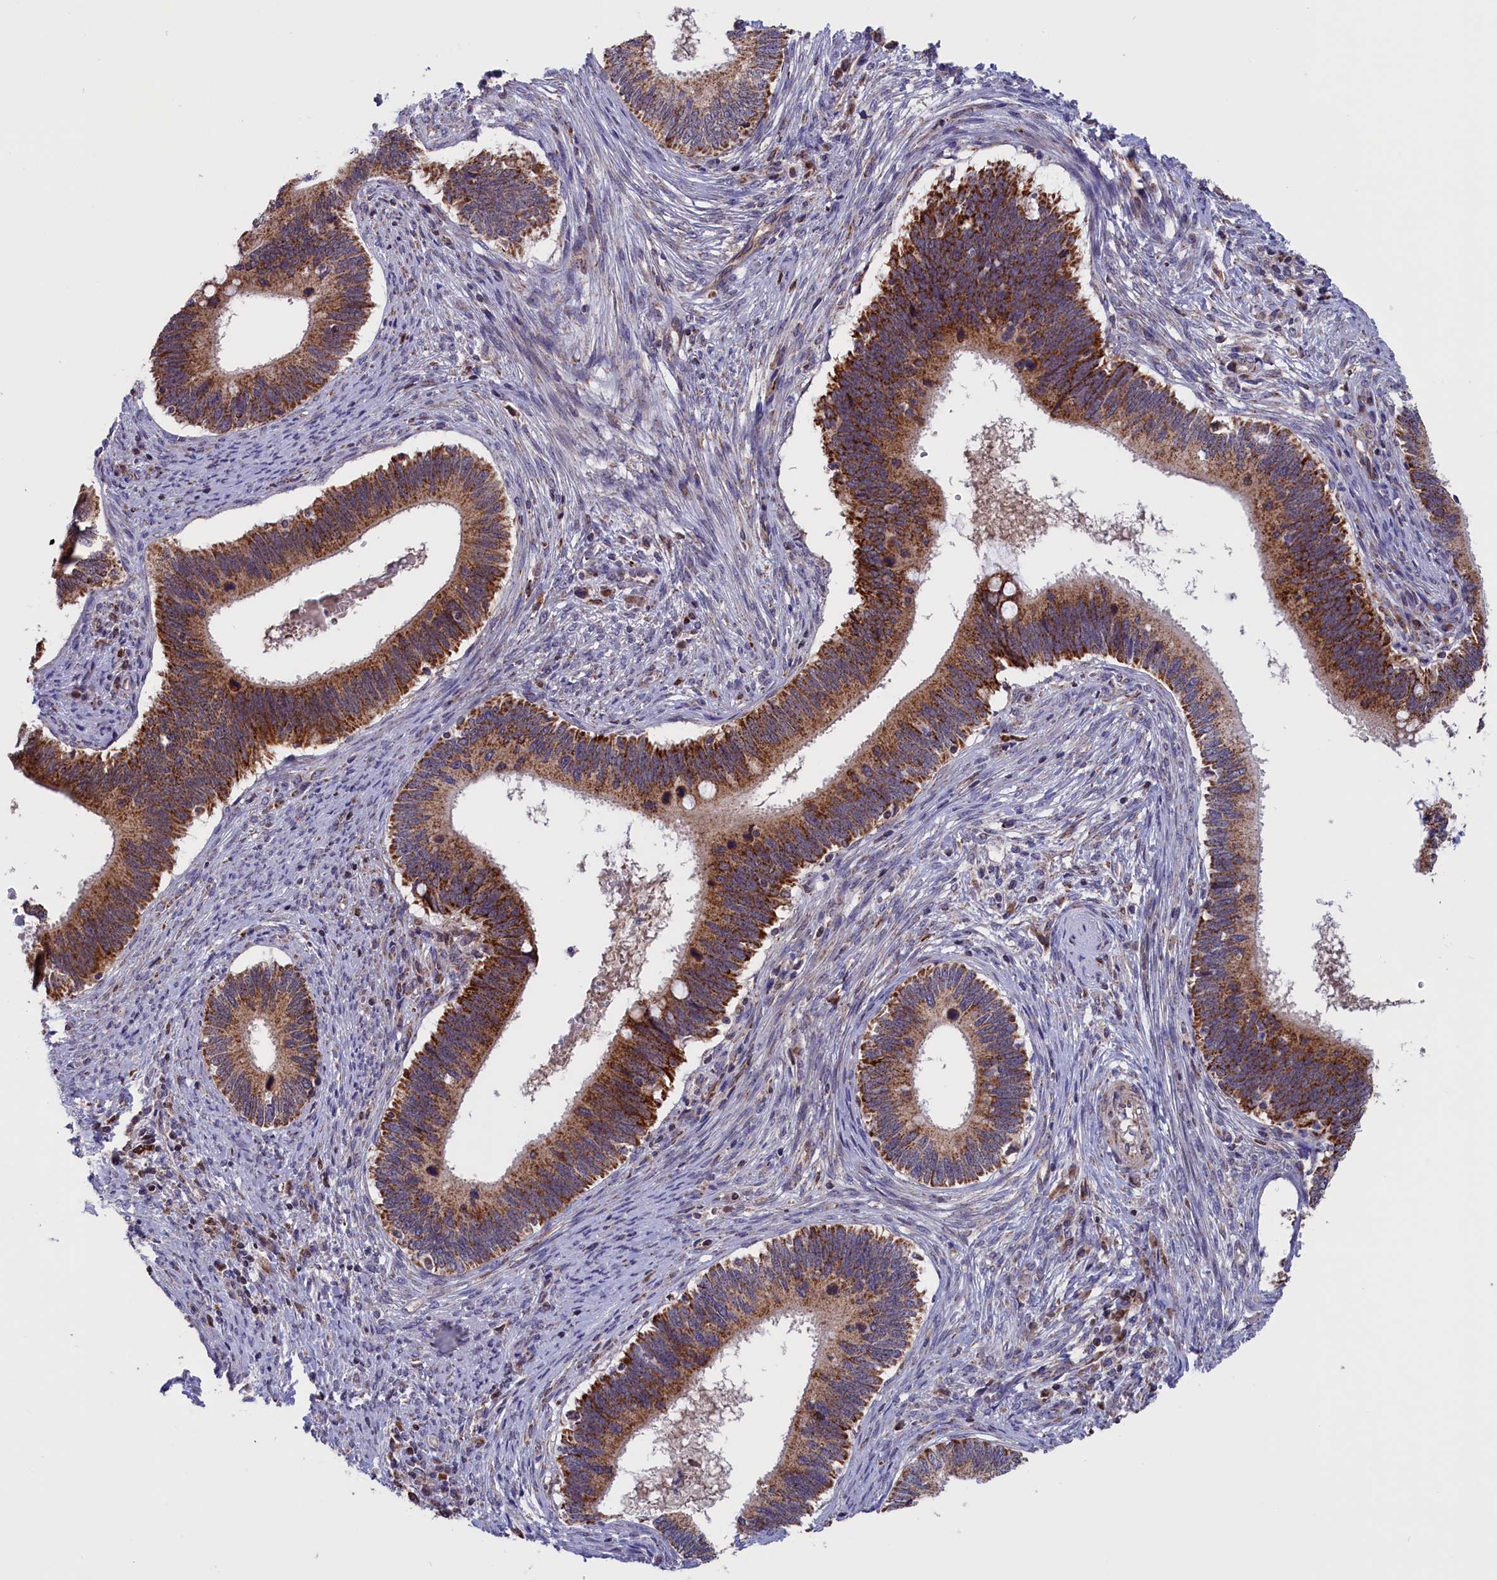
{"staining": {"intensity": "strong", "quantity": ">75%", "location": "cytoplasmic/membranous"}, "tissue": "cervical cancer", "cell_type": "Tumor cells", "image_type": "cancer", "snomed": [{"axis": "morphology", "description": "Adenocarcinoma, NOS"}, {"axis": "topography", "description": "Cervix"}], "caption": "The histopathology image reveals immunohistochemical staining of adenocarcinoma (cervical). There is strong cytoplasmic/membranous positivity is identified in approximately >75% of tumor cells.", "gene": "TIMM44", "patient": {"sex": "female", "age": 42}}